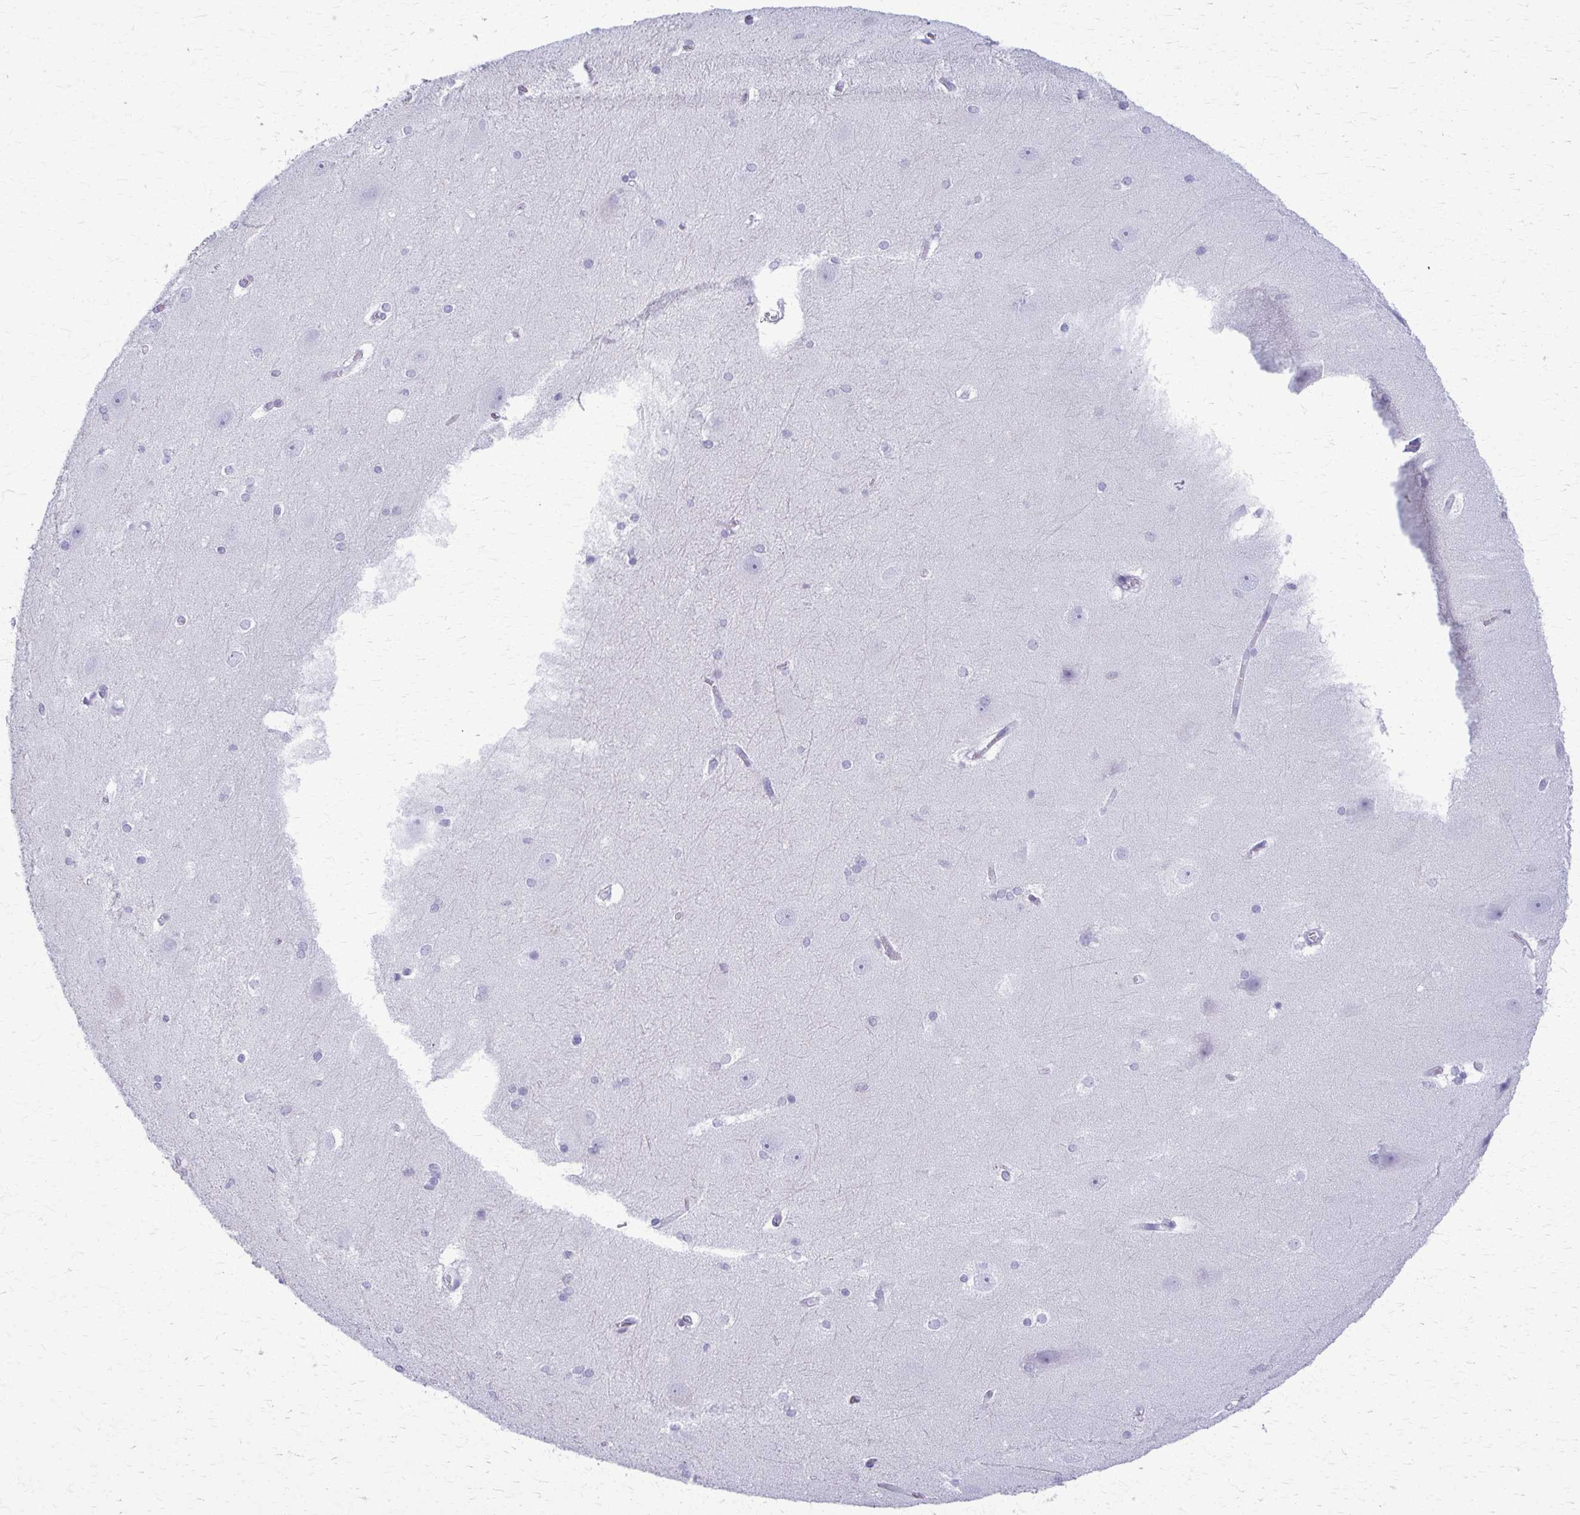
{"staining": {"intensity": "negative", "quantity": "none", "location": "none"}, "tissue": "hippocampus", "cell_type": "Glial cells", "image_type": "normal", "snomed": [{"axis": "morphology", "description": "Normal tissue, NOS"}, {"axis": "topography", "description": "Cerebral cortex"}, {"axis": "topography", "description": "Hippocampus"}], "caption": "IHC of normal hippocampus demonstrates no expression in glial cells. (DAB immunohistochemistry visualized using brightfield microscopy, high magnification).", "gene": "ACSM2A", "patient": {"sex": "female", "age": 19}}